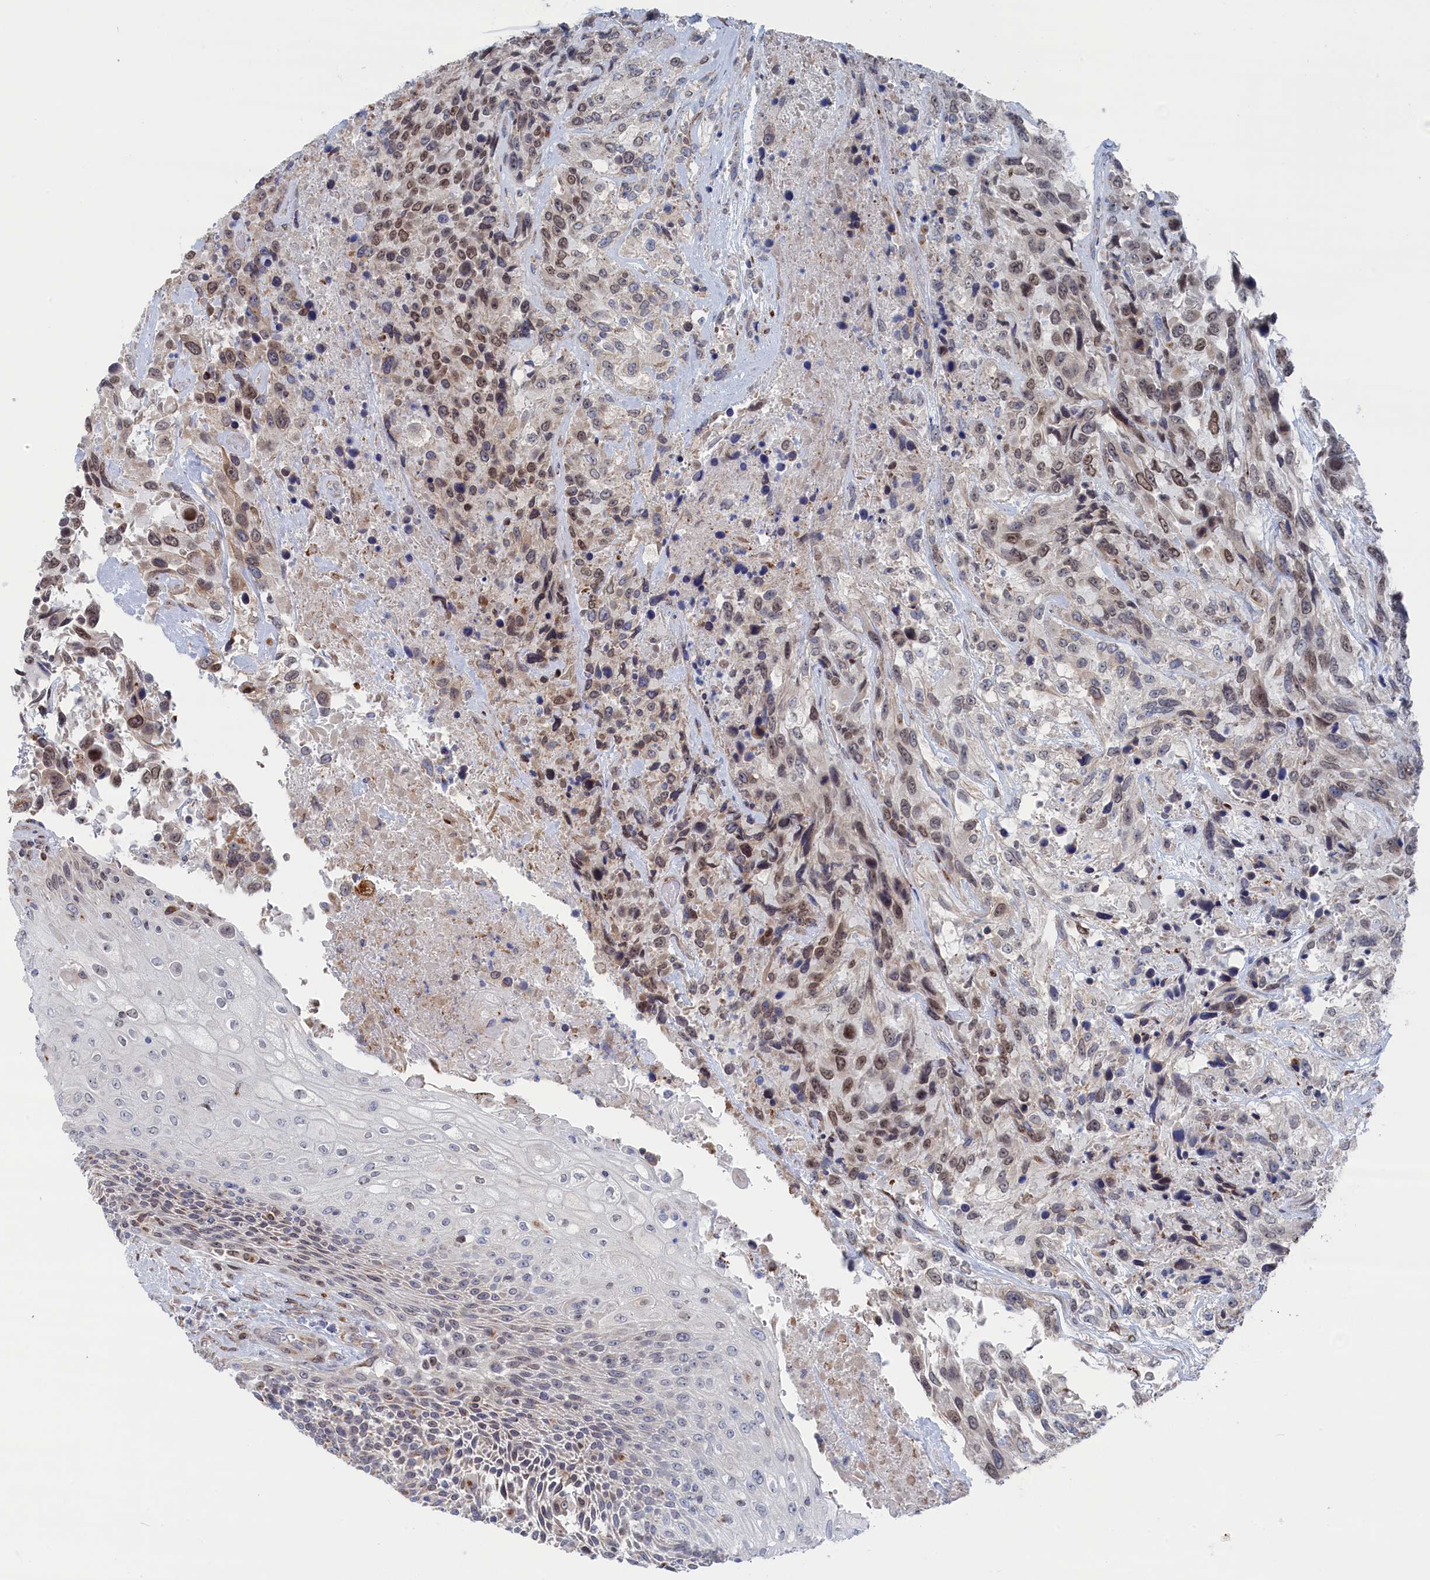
{"staining": {"intensity": "moderate", "quantity": "25%-75%", "location": "nuclear"}, "tissue": "urothelial cancer", "cell_type": "Tumor cells", "image_type": "cancer", "snomed": [{"axis": "morphology", "description": "Urothelial carcinoma, High grade"}, {"axis": "topography", "description": "Urinary bladder"}], "caption": "Urothelial cancer stained with DAB immunohistochemistry (IHC) demonstrates medium levels of moderate nuclear positivity in approximately 25%-75% of tumor cells. Nuclei are stained in blue.", "gene": "IRX1", "patient": {"sex": "female", "age": 70}}